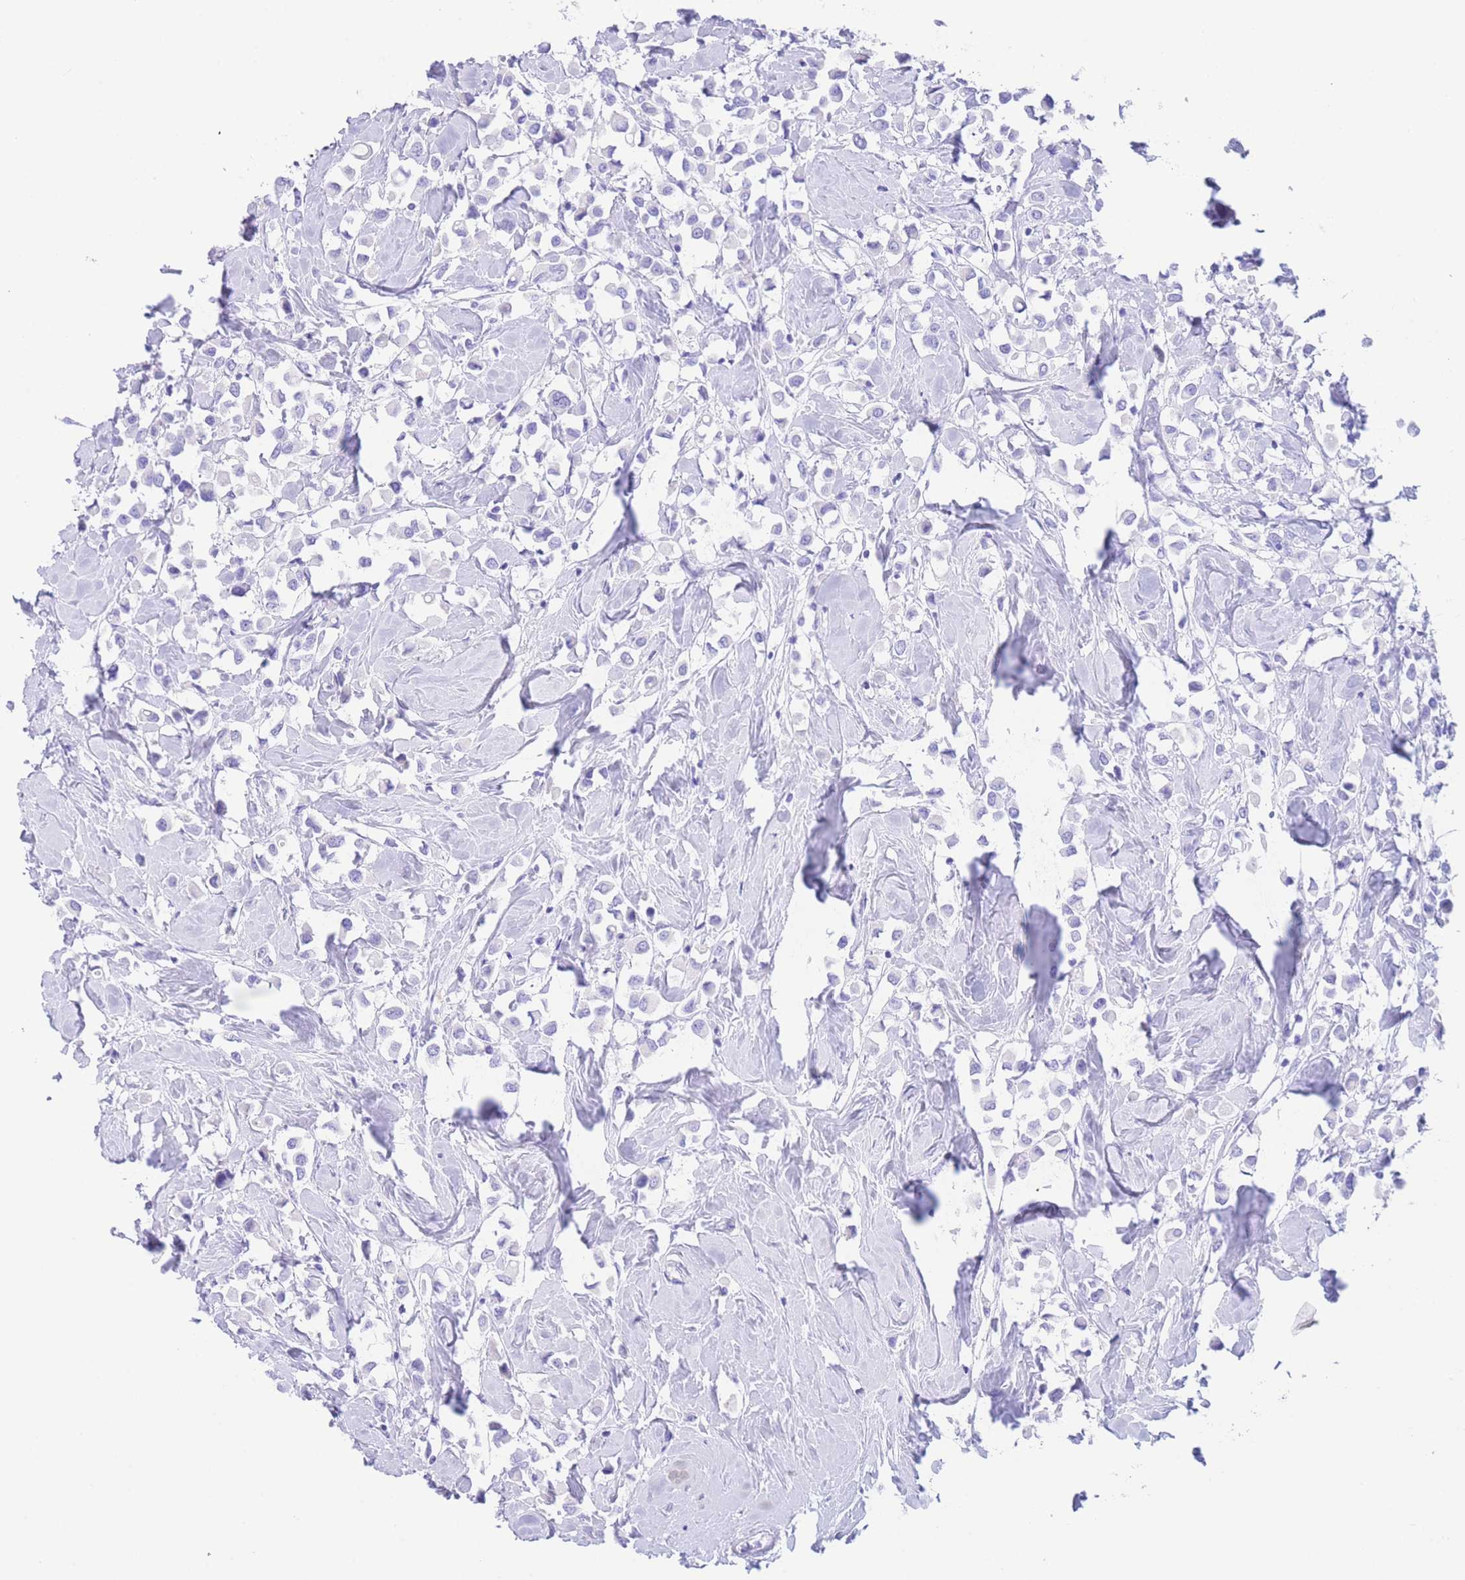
{"staining": {"intensity": "negative", "quantity": "none", "location": "none"}, "tissue": "breast cancer", "cell_type": "Tumor cells", "image_type": "cancer", "snomed": [{"axis": "morphology", "description": "Duct carcinoma"}, {"axis": "topography", "description": "Breast"}], "caption": "This histopathology image is of breast cancer stained with IHC to label a protein in brown with the nuclei are counter-stained blue. There is no expression in tumor cells. Brightfield microscopy of immunohistochemistry (IHC) stained with DAB (3,3'-diaminobenzidine) (brown) and hematoxylin (blue), captured at high magnification.", "gene": "SLCO1B3", "patient": {"sex": "female", "age": 61}}